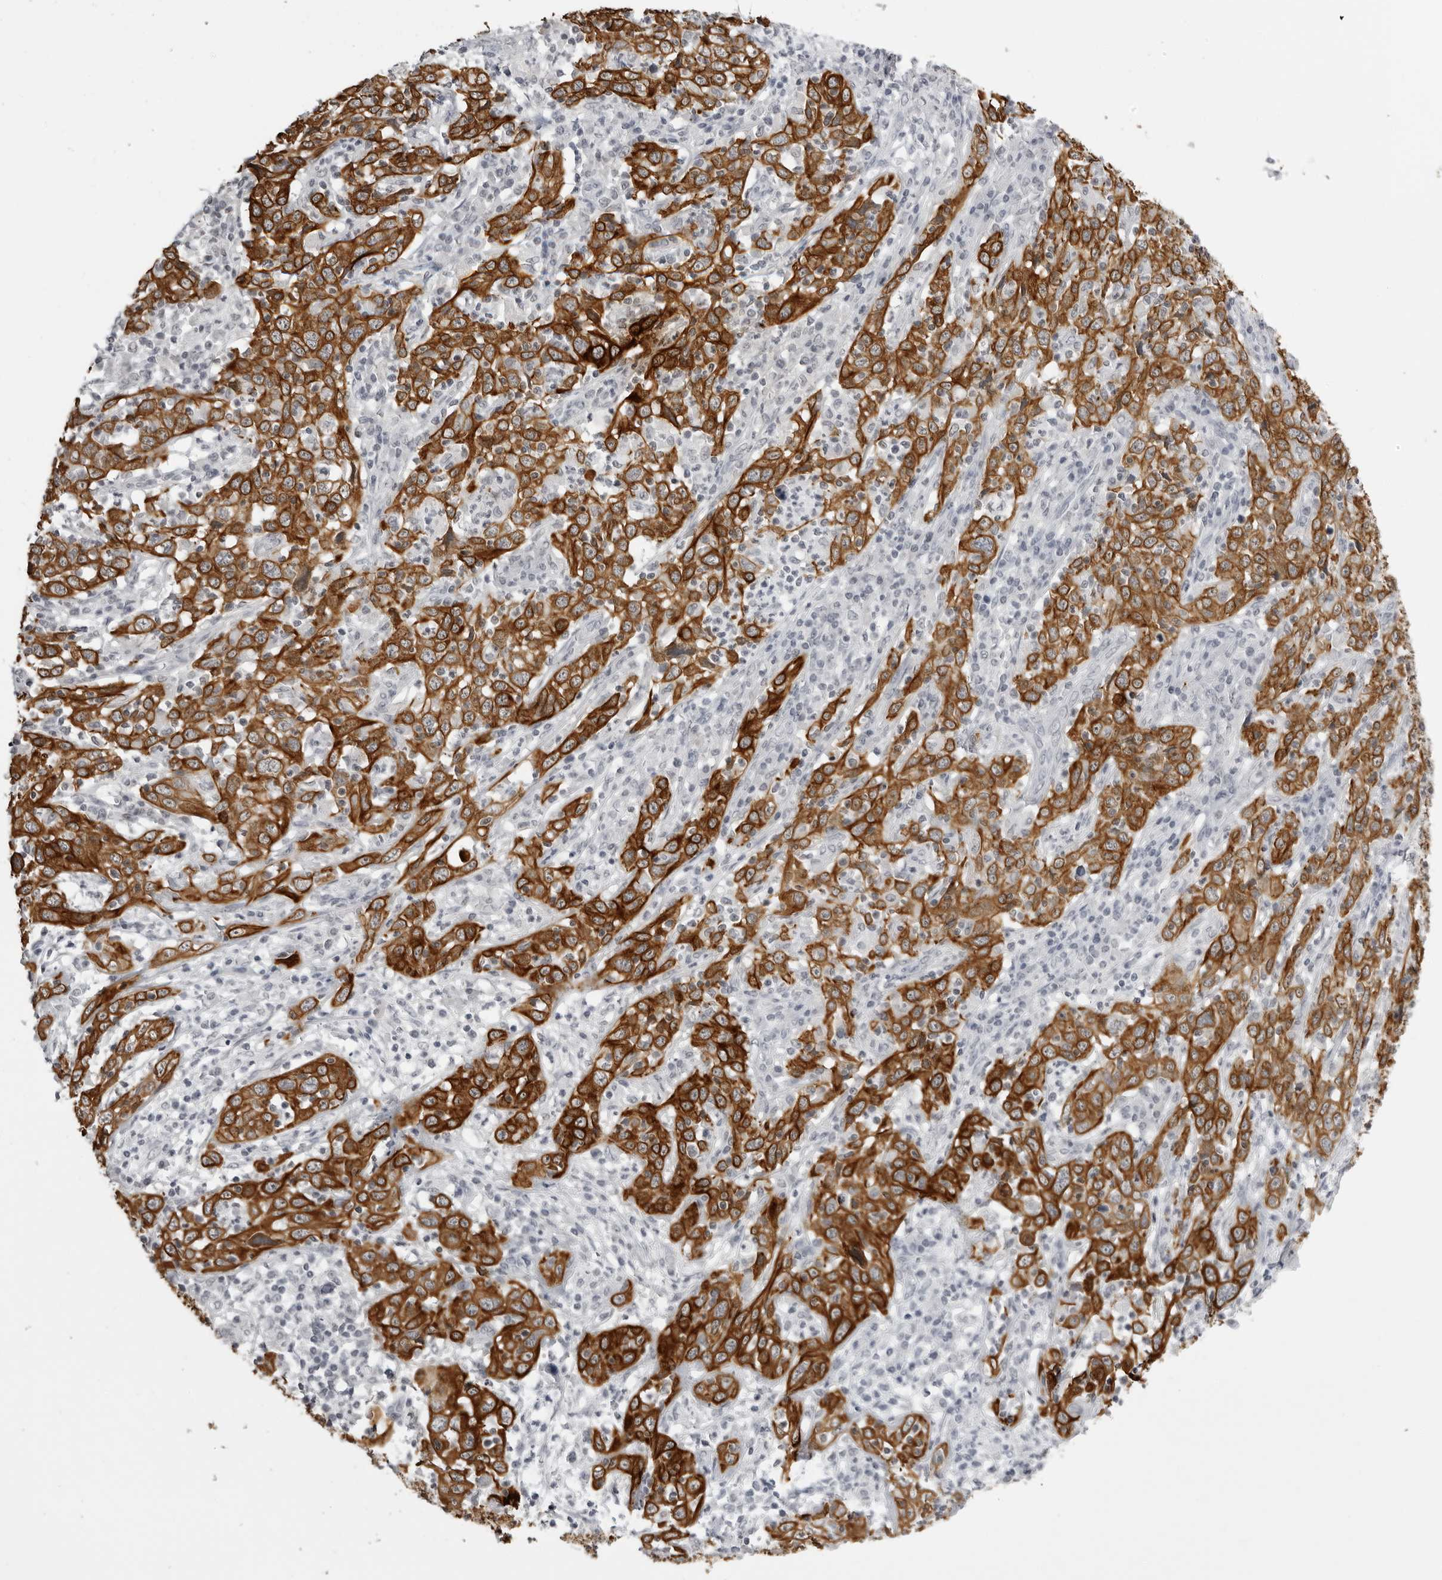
{"staining": {"intensity": "strong", "quantity": ">75%", "location": "cytoplasmic/membranous"}, "tissue": "cervical cancer", "cell_type": "Tumor cells", "image_type": "cancer", "snomed": [{"axis": "morphology", "description": "Squamous cell carcinoma, NOS"}, {"axis": "topography", "description": "Cervix"}], "caption": "Human squamous cell carcinoma (cervical) stained with a protein marker exhibits strong staining in tumor cells.", "gene": "SERPINF2", "patient": {"sex": "female", "age": 46}}